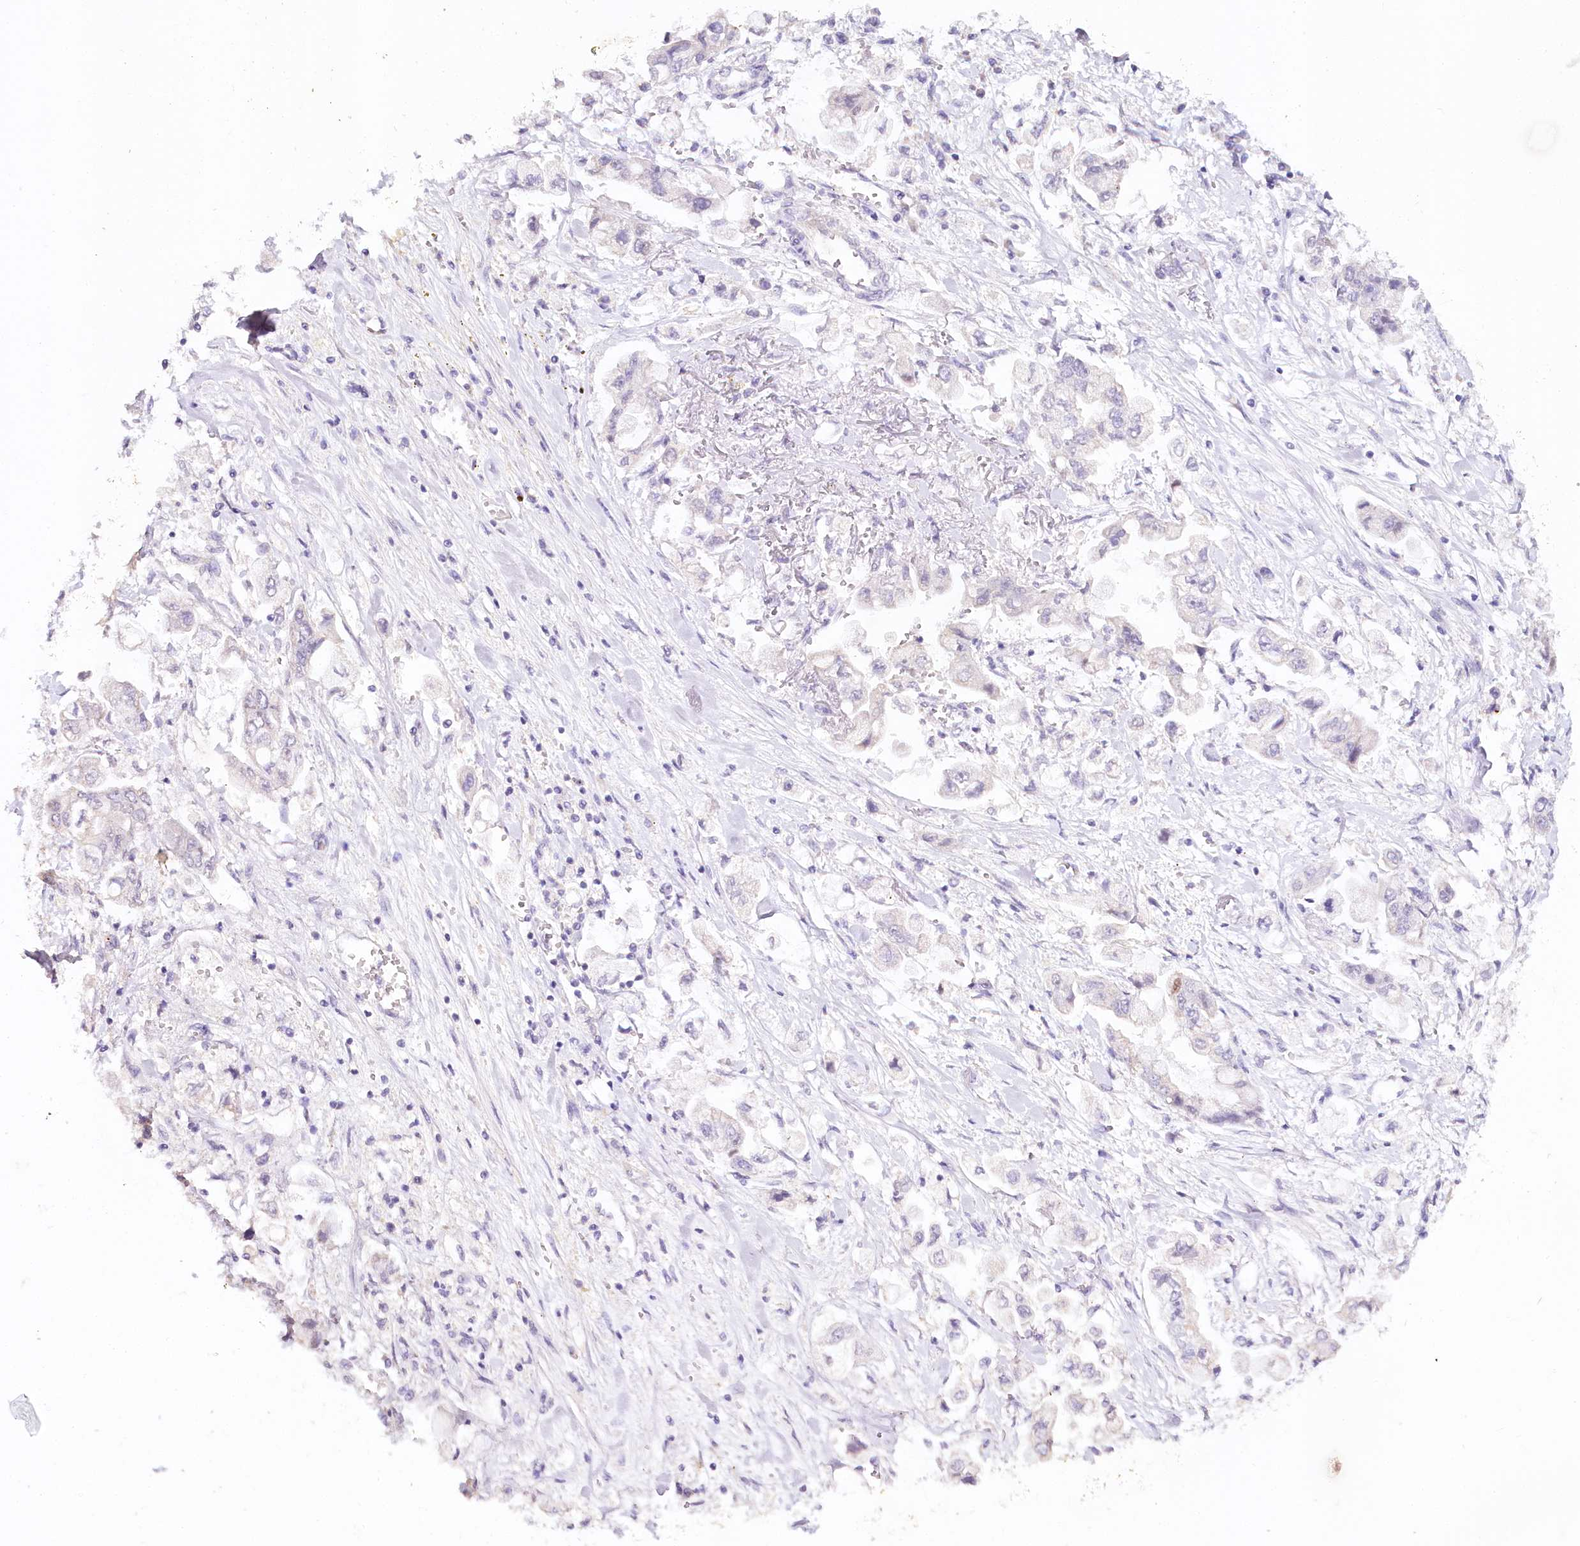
{"staining": {"intensity": "negative", "quantity": "none", "location": "none"}, "tissue": "stomach cancer", "cell_type": "Tumor cells", "image_type": "cancer", "snomed": [{"axis": "morphology", "description": "Adenocarcinoma, NOS"}, {"axis": "topography", "description": "Stomach"}], "caption": "Tumor cells are negative for brown protein staining in stomach adenocarcinoma.", "gene": "TP53", "patient": {"sex": "male", "age": 62}}